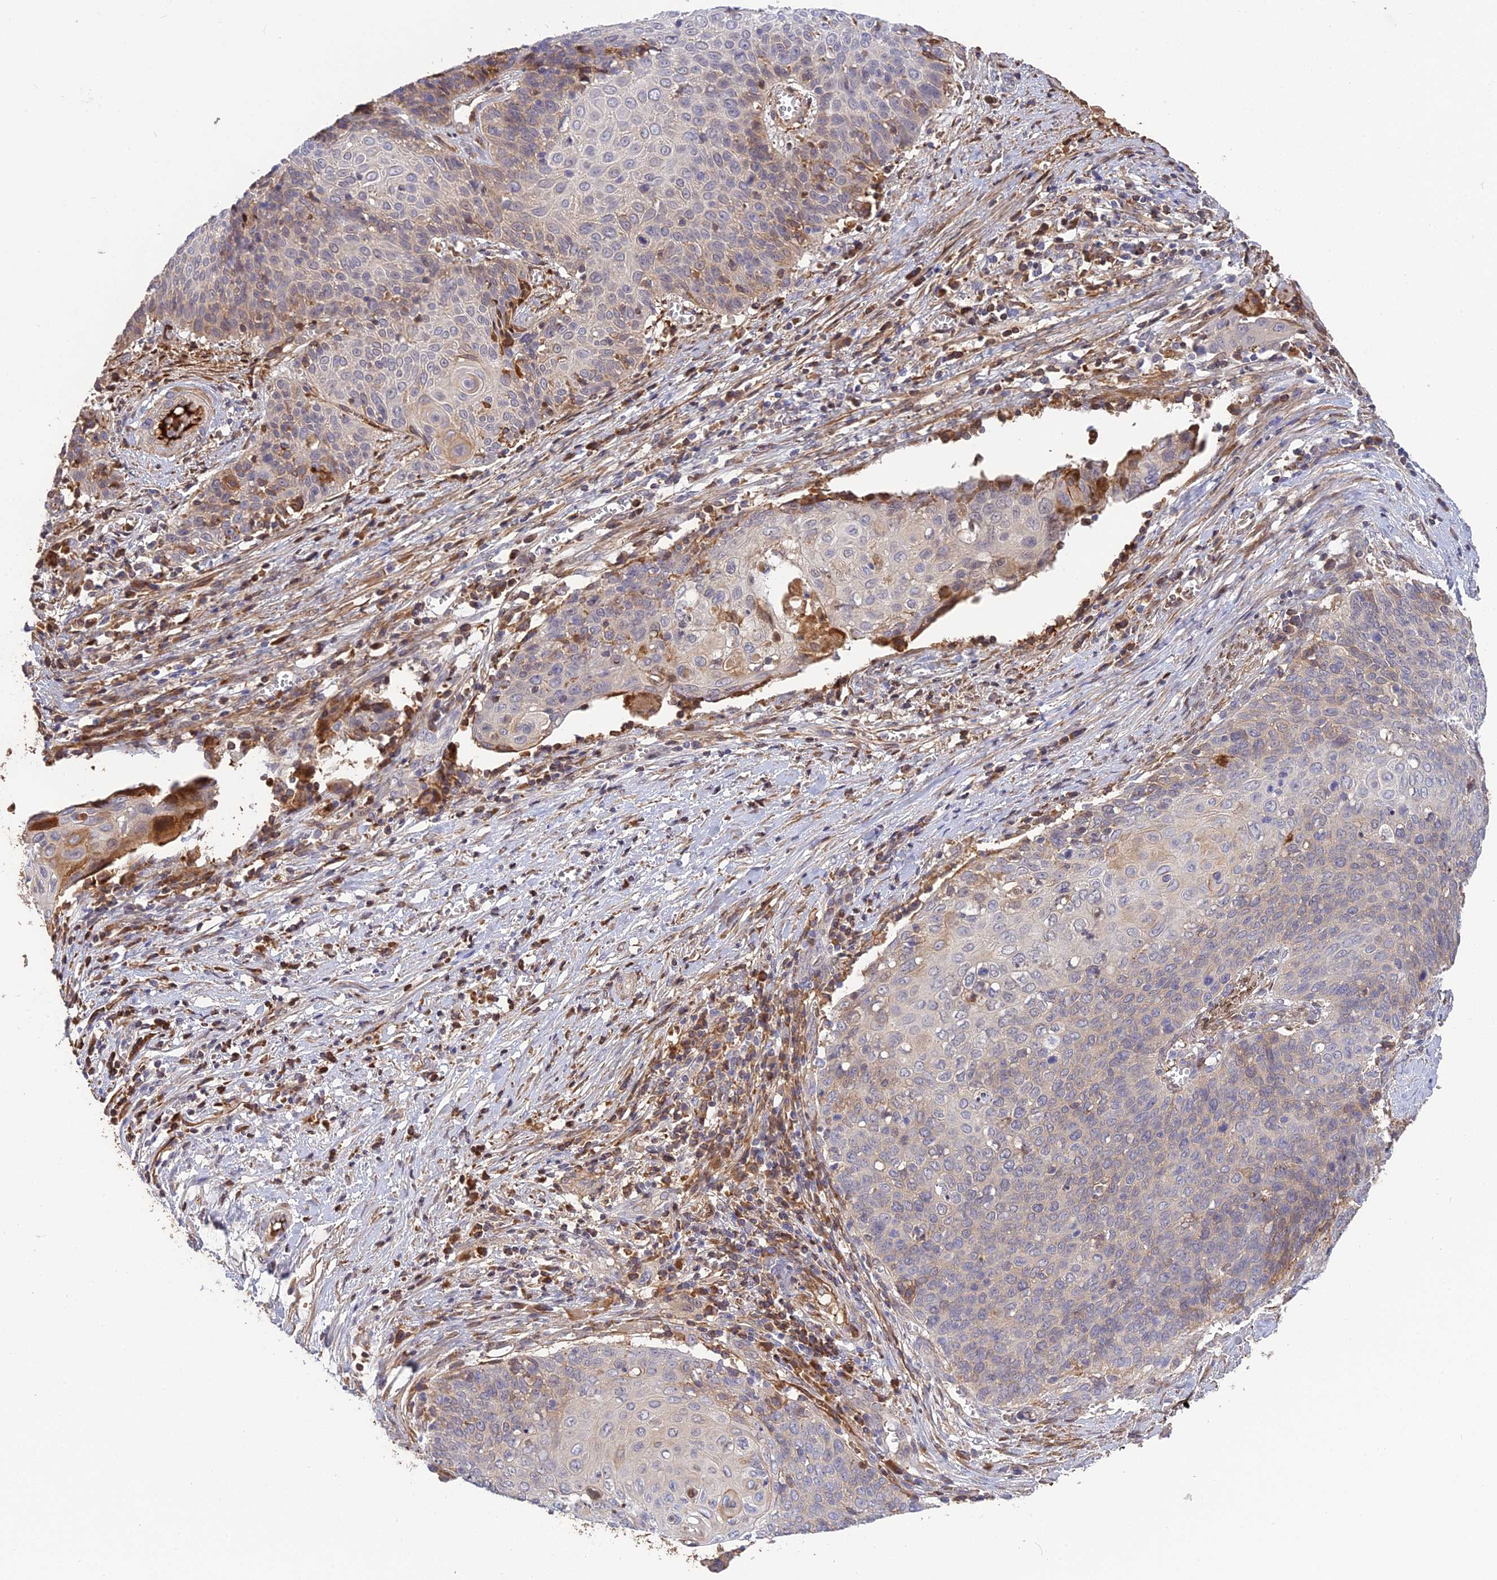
{"staining": {"intensity": "weak", "quantity": "<25%", "location": "cytoplasmic/membranous"}, "tissue": "cervical cancer", "cell_type": "Tumor cells", "image_type": "cancer", "snomed": [{"axis": "morphology", "description": "Squamous cell carcinoma, NOS"}, {"axis": "topography", "description": "Cervix"}], "caption": "The image demonstrates no significant expression in tumor cells of cervical cancer.", "gene": "PZP", "patient": {"sex": "female", "age": 39}}